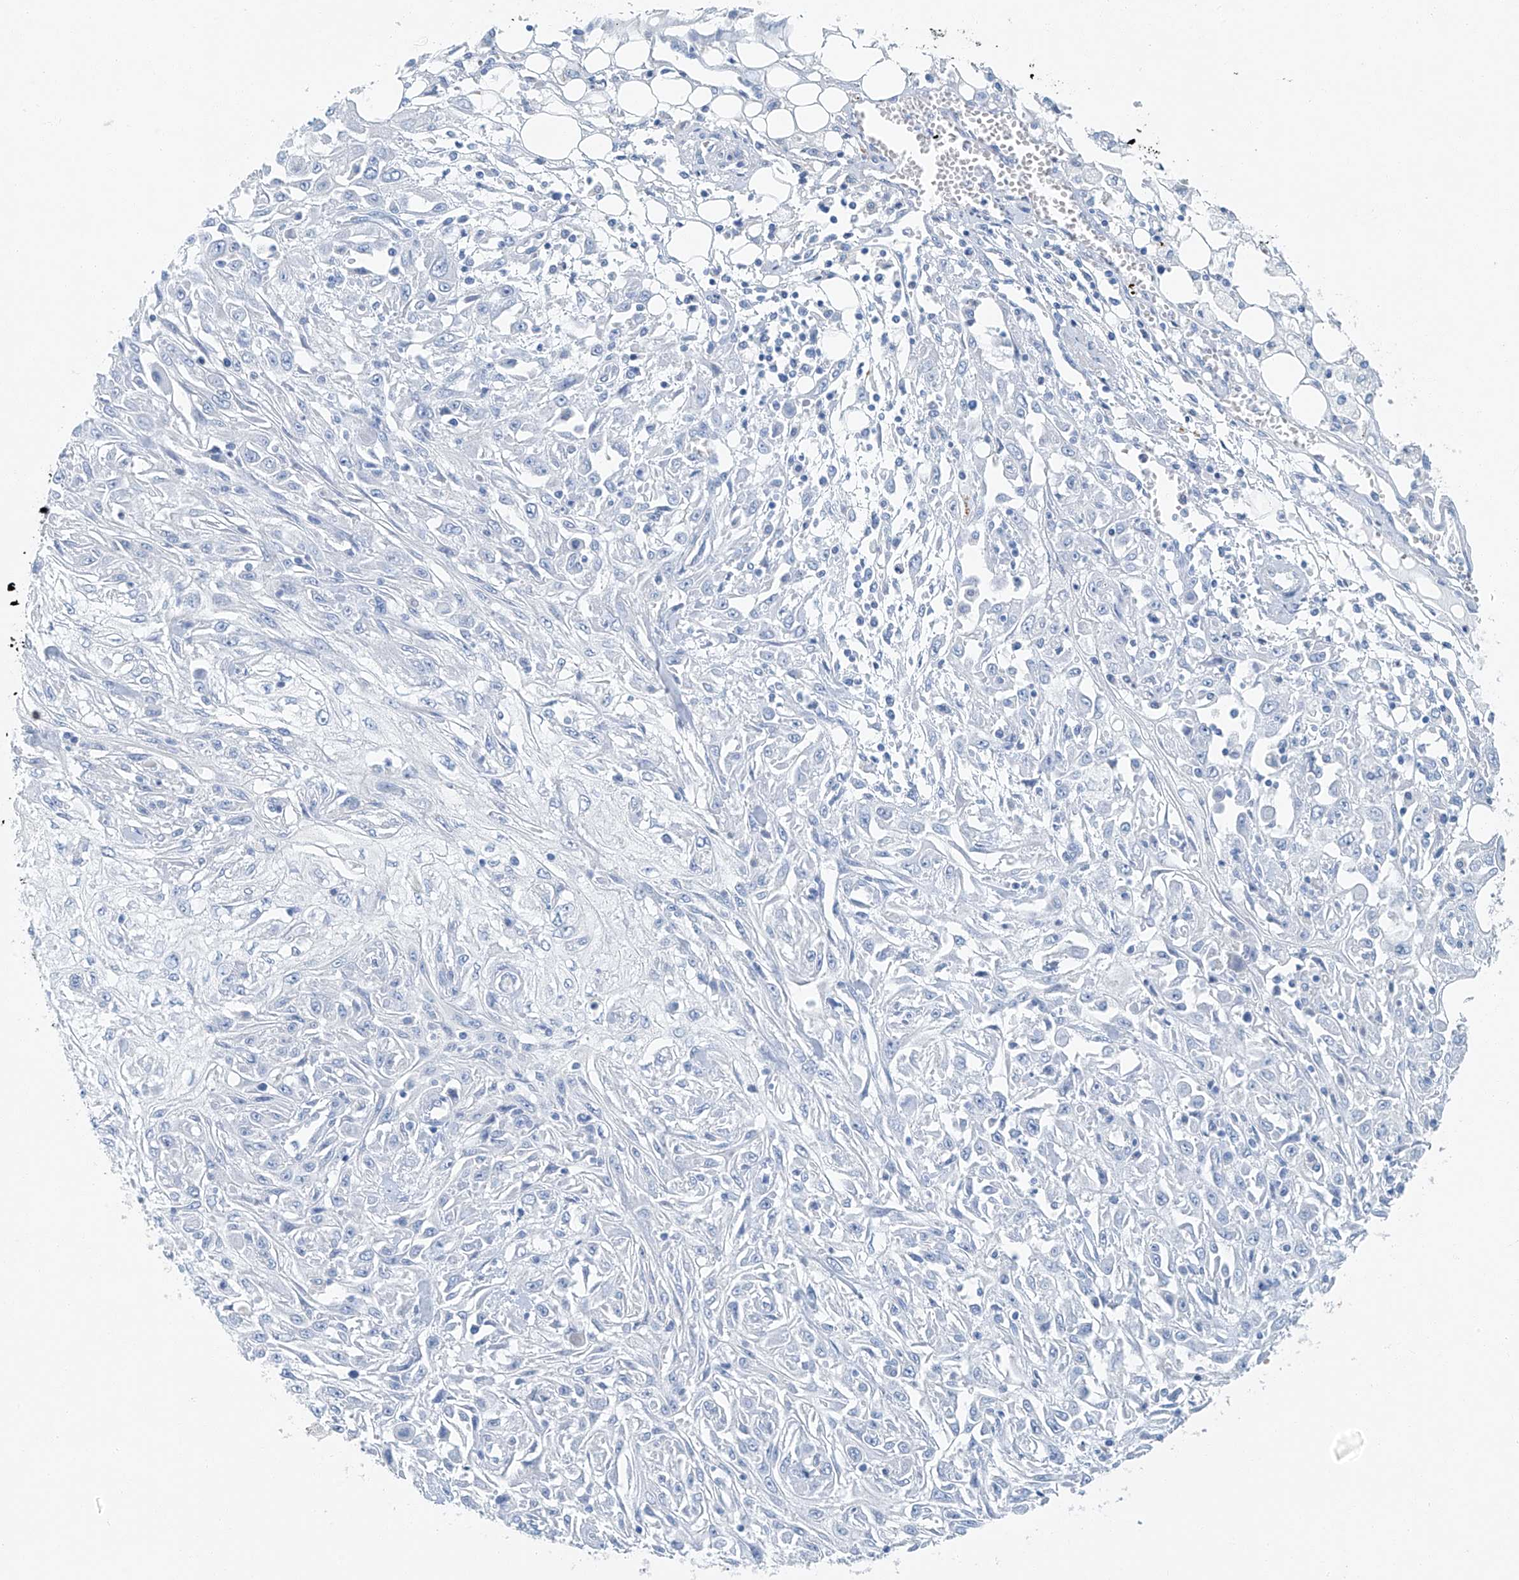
{"staining": {"intensity": "negative", "quantity": "none", "location": "none"}, "tissue": "skin cancer", "cell_type": "Tumor cells", "image_type": "cancer", "snomed": [{"axis": "morphology", "description": "Squamous cell carcinoma, NOS"}, {"axis": "morphology", "description": "Squamous cell carcinoma, metastatic, NOS"}, {"axis": "topography", "description": "Skin"}, {"axis": "topography", "description": "Lymph node"}], "caption": "Skin cancer (squamous cell carcinoma) stained for a protein using immunohistochemistry (IHC) shows no expression tumor cells.", "gene": "C1orf87", "patient": {"sex": "male", "age": 75}}